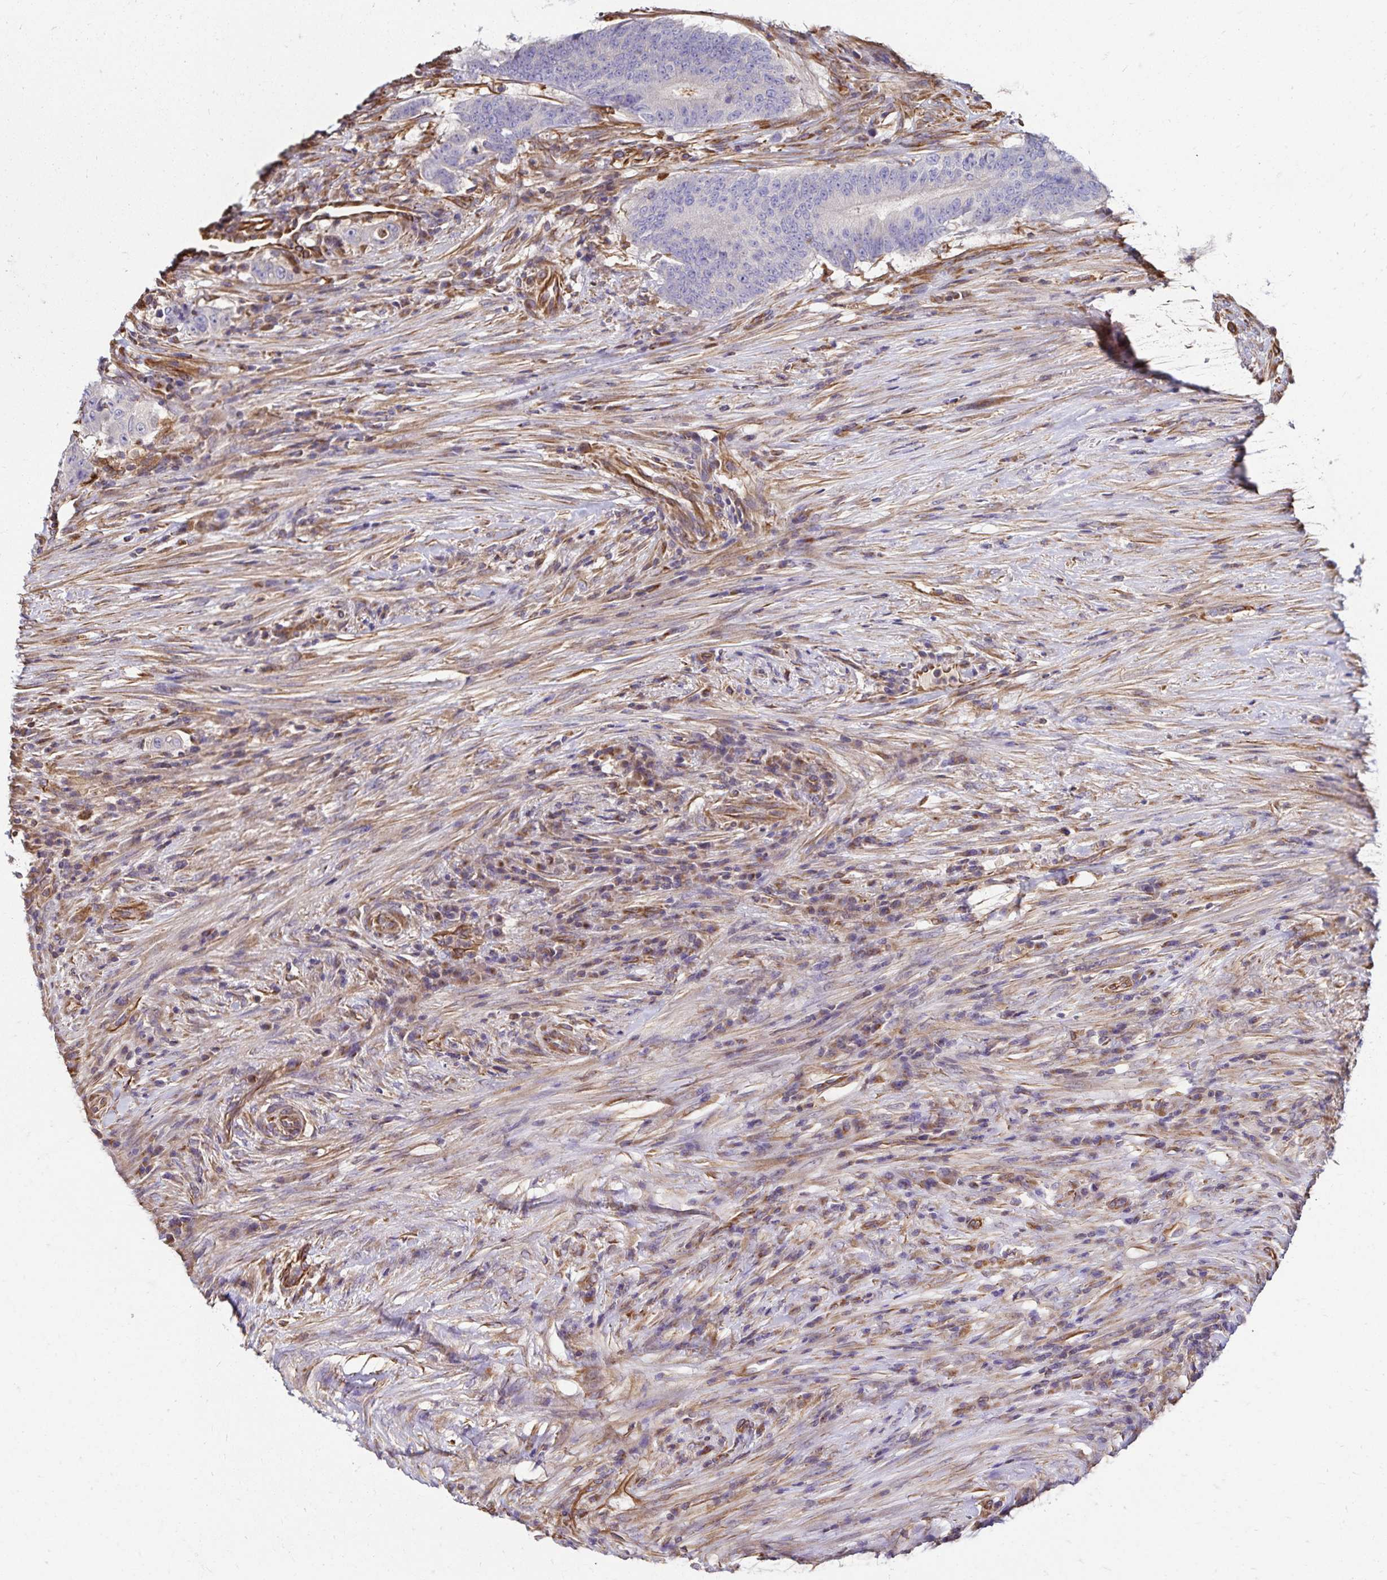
{"staining": {"intensity": "negative", "quantity": "none", "location": "none"}, "tissue": "colorectal cancer", "cell_type": "Tumor cells", "image_type": "cancer", "snomed": [{"axis": "morphology", "description": "Adenocarcinoma, NOS"}, {"axis": "topography", "description": "Colon"}], "caption": "Immunohistochemistry micrograph of human colorectal cancer stained for a protein (brown), which shows no expression in tumor cells. (DAB (3,3'-diaminobenzidine) immunohistochemistry (IHC) visualized using brightfield microscopy, high magnification).", "gene": "TRPV6", "patient": {"sex": "female", "age": 43}}